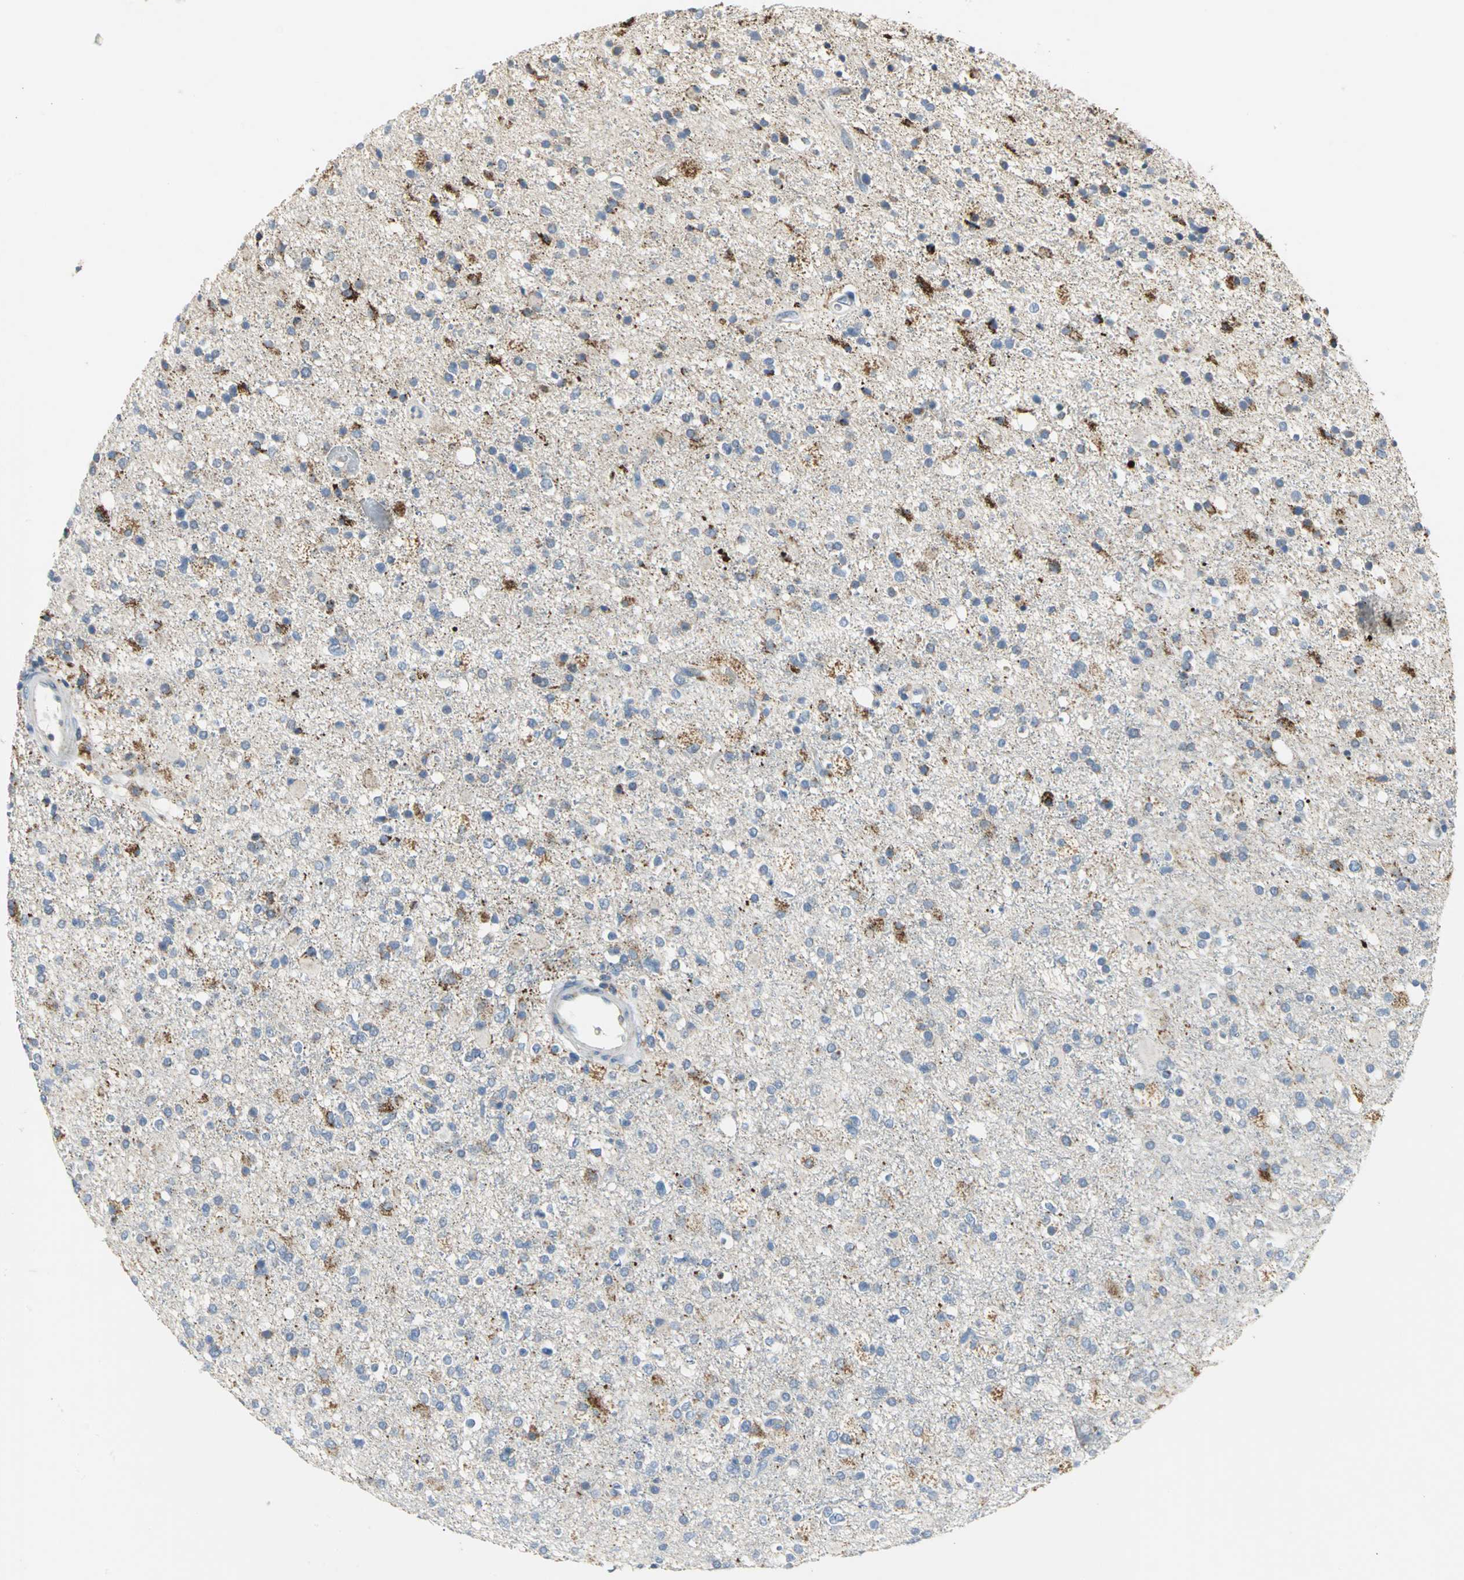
{"staining": {"intensity": "strong", "quantity": "<25%", "location": "cytoplasmic/membranous"}, "tissue": "glioma", "cell_type": "Tumor cells", "image_type": "cancer", "snomed": [{"axis": "morphology", "description": "Glioma, malignant, High grade"}, {"axis": "topography", "description": "Brain"}], "caption": "Tumor cells reveal medium levels of strong cytoplasmic/membranous staining in about <25% of cells in human glioma.", "gene": "SPPL2B", "patient": {"sex": "male", "age": 33}}